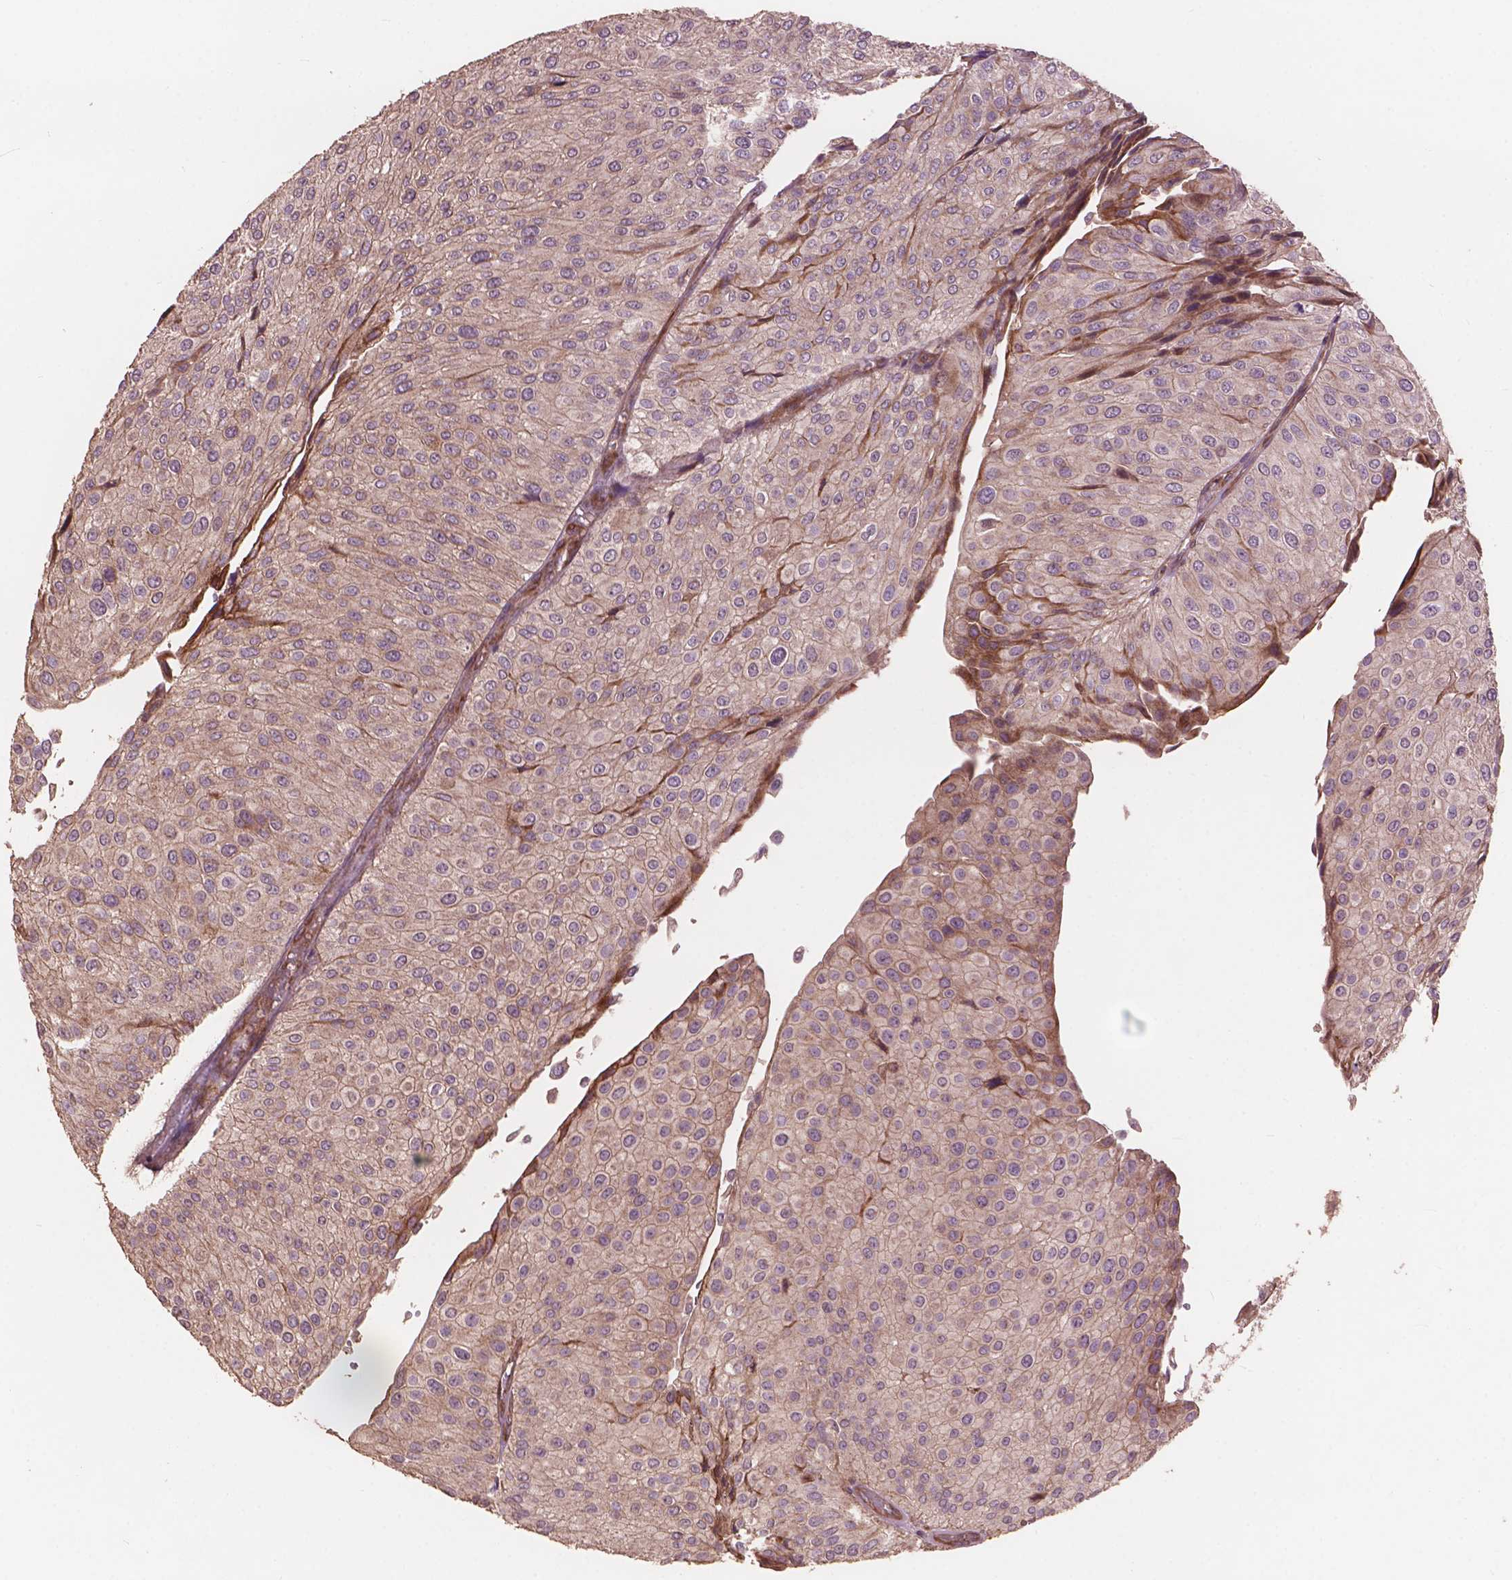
{"staining": {"intensity": "negative", "quantity": "none", "location": "none"}, "tissue": "urothelial cancer", "cell_type": "Tumor cells", "image_type": "cancer", "snomed": [{"axis": "morphology", "description": "Urothelial carcinoma, NOS"}, {"axis": "topography", "description": "Urinary bladder"}], "caption": "The micrograph reveals no staining of tumor cells in urothelial cancer.", "gene": "FNIP1", "patient": {"sex": "male", "age": 67}}